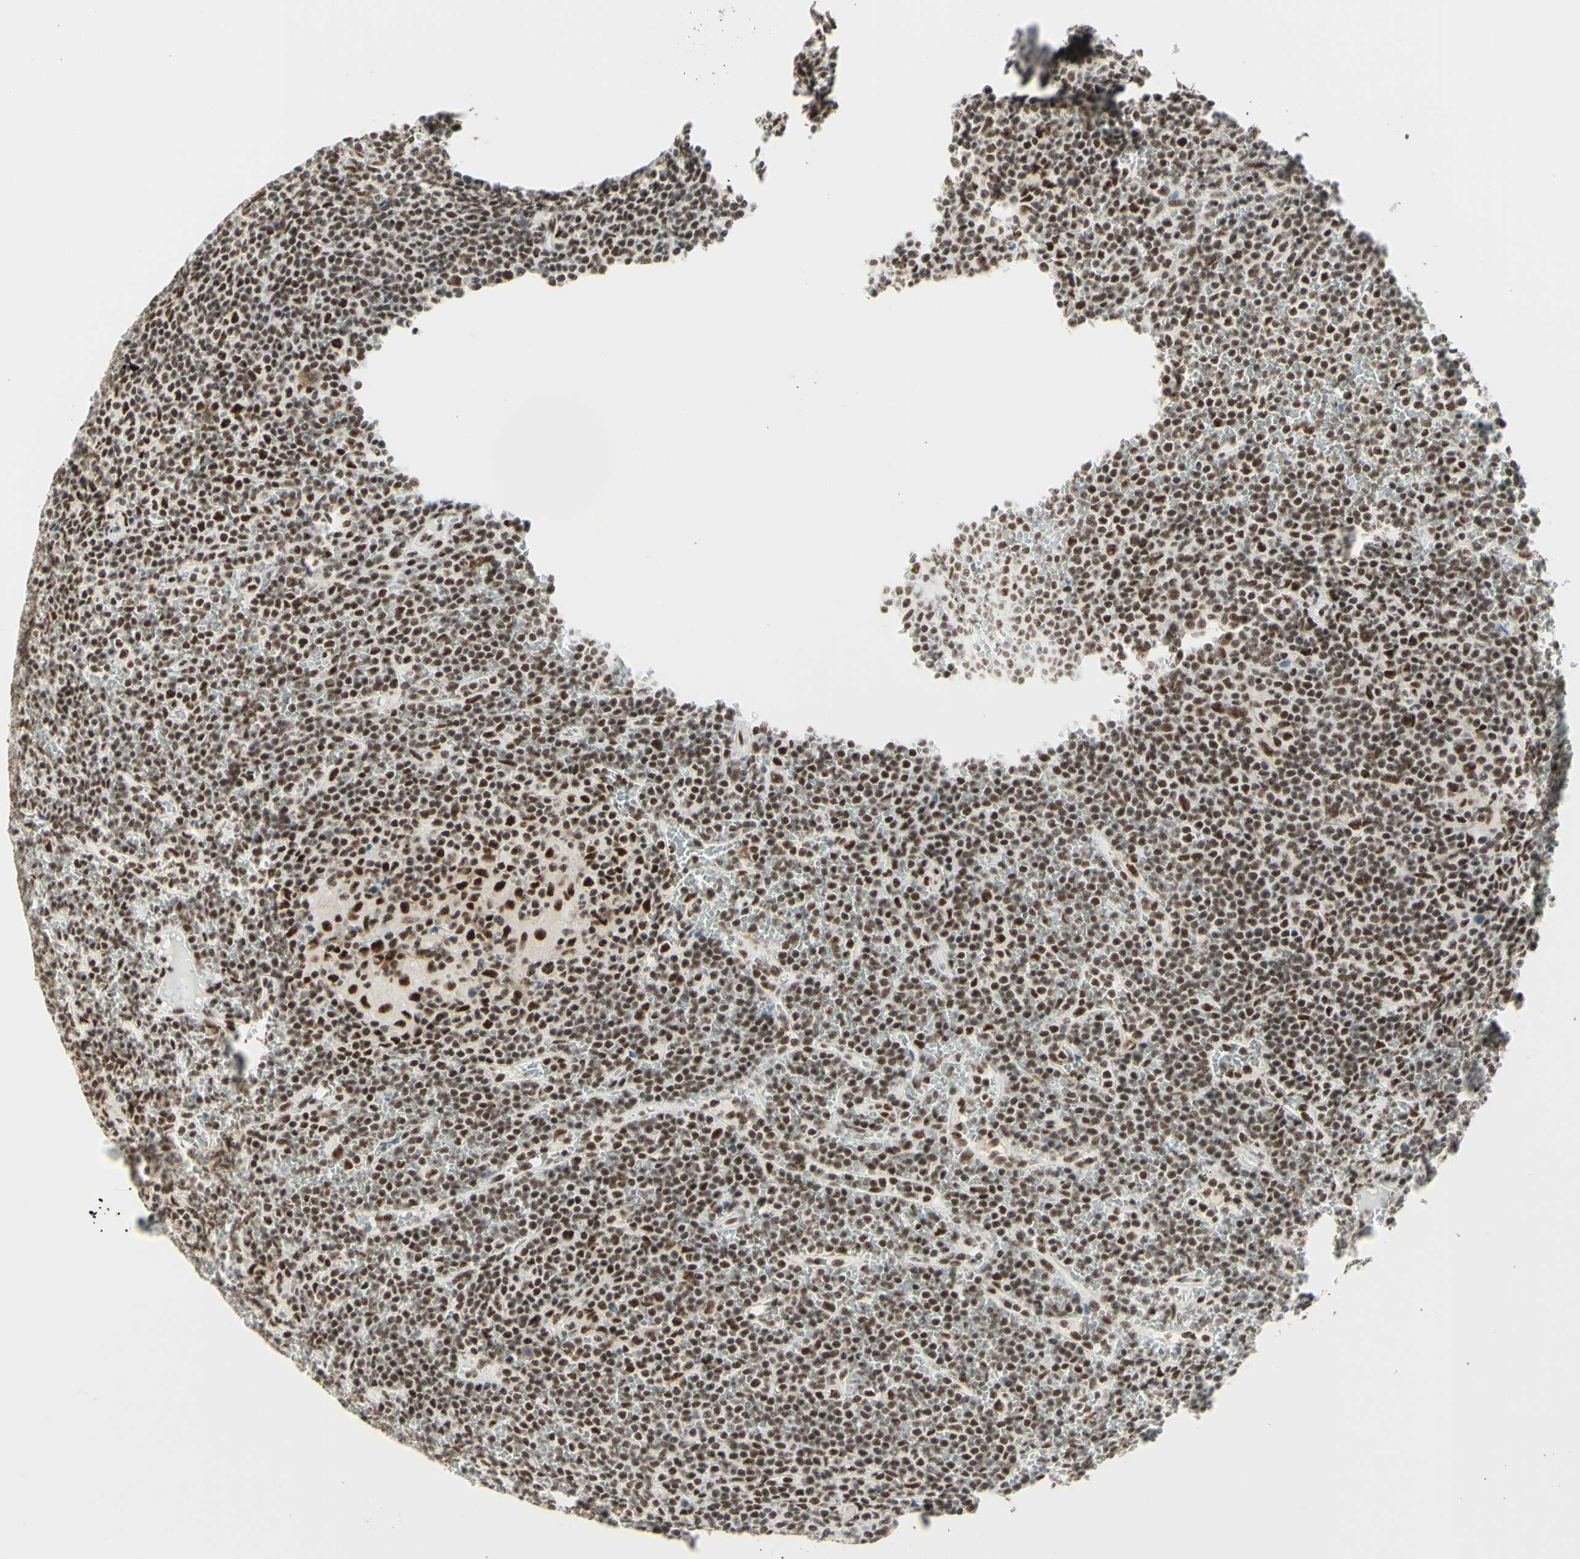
{"staining": {"intensity": "moderate", "quantity": ">75%", "location": "nuclear"}, "tissue": "lymphoma", "cell_type": "Tumor cells", "image_type": "cancer", "snomed": [{"axis": "morphology", "description": "Malignant lymphoma, non-Hodgkin's type, Low grade"}, {"axis": "topography", "description": "Spleen"}], "caption": "Low-grade malignant lymphoma, non-Hodgkin's type stained for a protein (brown) demonstrates moderate nuclear positive positivity in approximately >75% of tumor cells.", "gene": "WTAP", "patient": {"sex": "female", "age": 19}}